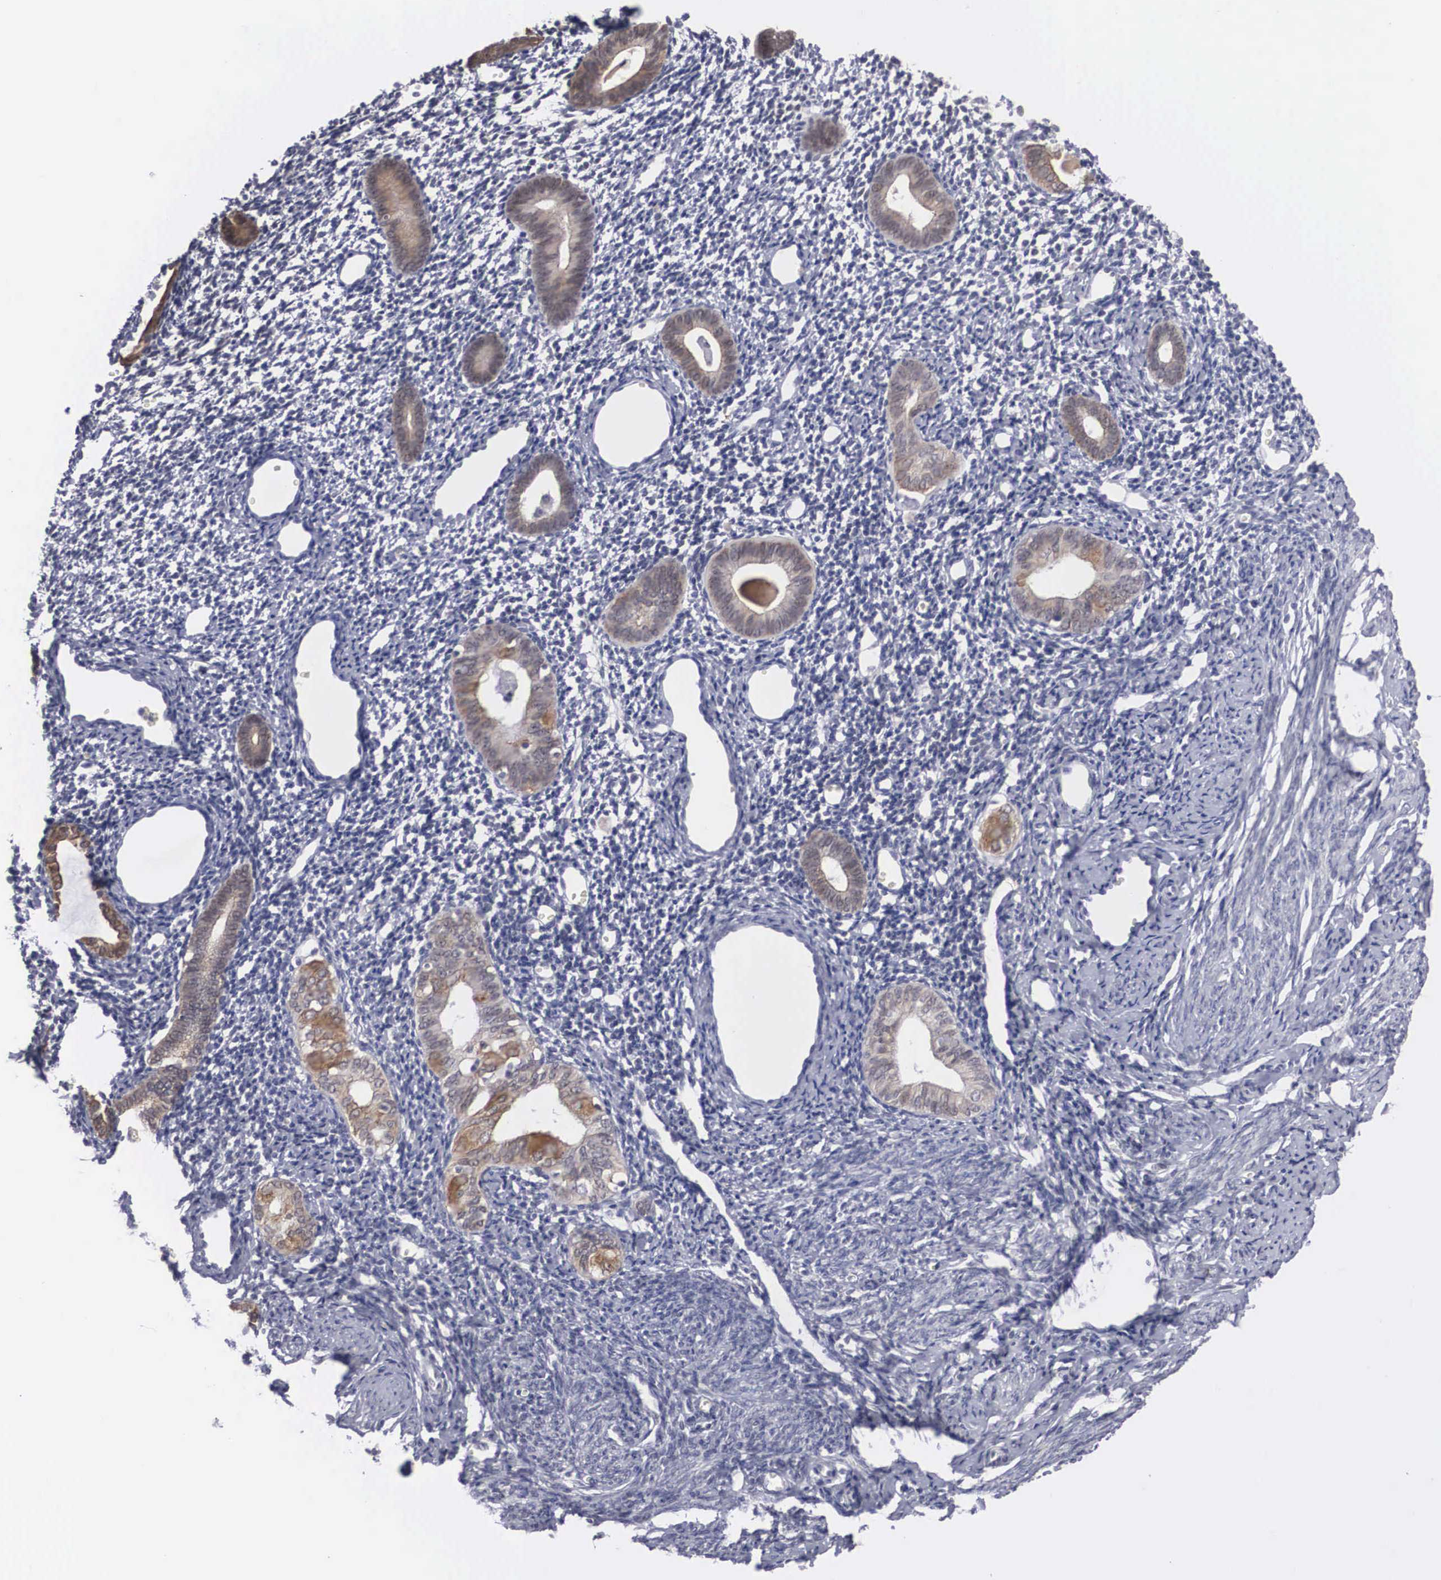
{"staining": {"intensity": "negative", "quantity": "none", "location": "none"}, "tissue": "endometrium", "cell_type": "Cells in endometrial stroma", "image_type": "normal", "snomed": [{"axis": "morphology", "description": "Normal tissue, NOS"}, {"axis": "morphology", "description": "Neoplasm, benign, NOS"}, {"axis": "topography", "description": "Uterus"}], "caption": "This is an immunohistochemistry (IHC) histopathology image of normal endometrium. There is no positivity in cells in endometrial stroma.", "gene": "WDR89", "patient": {"sex": "female", "age": 55}}